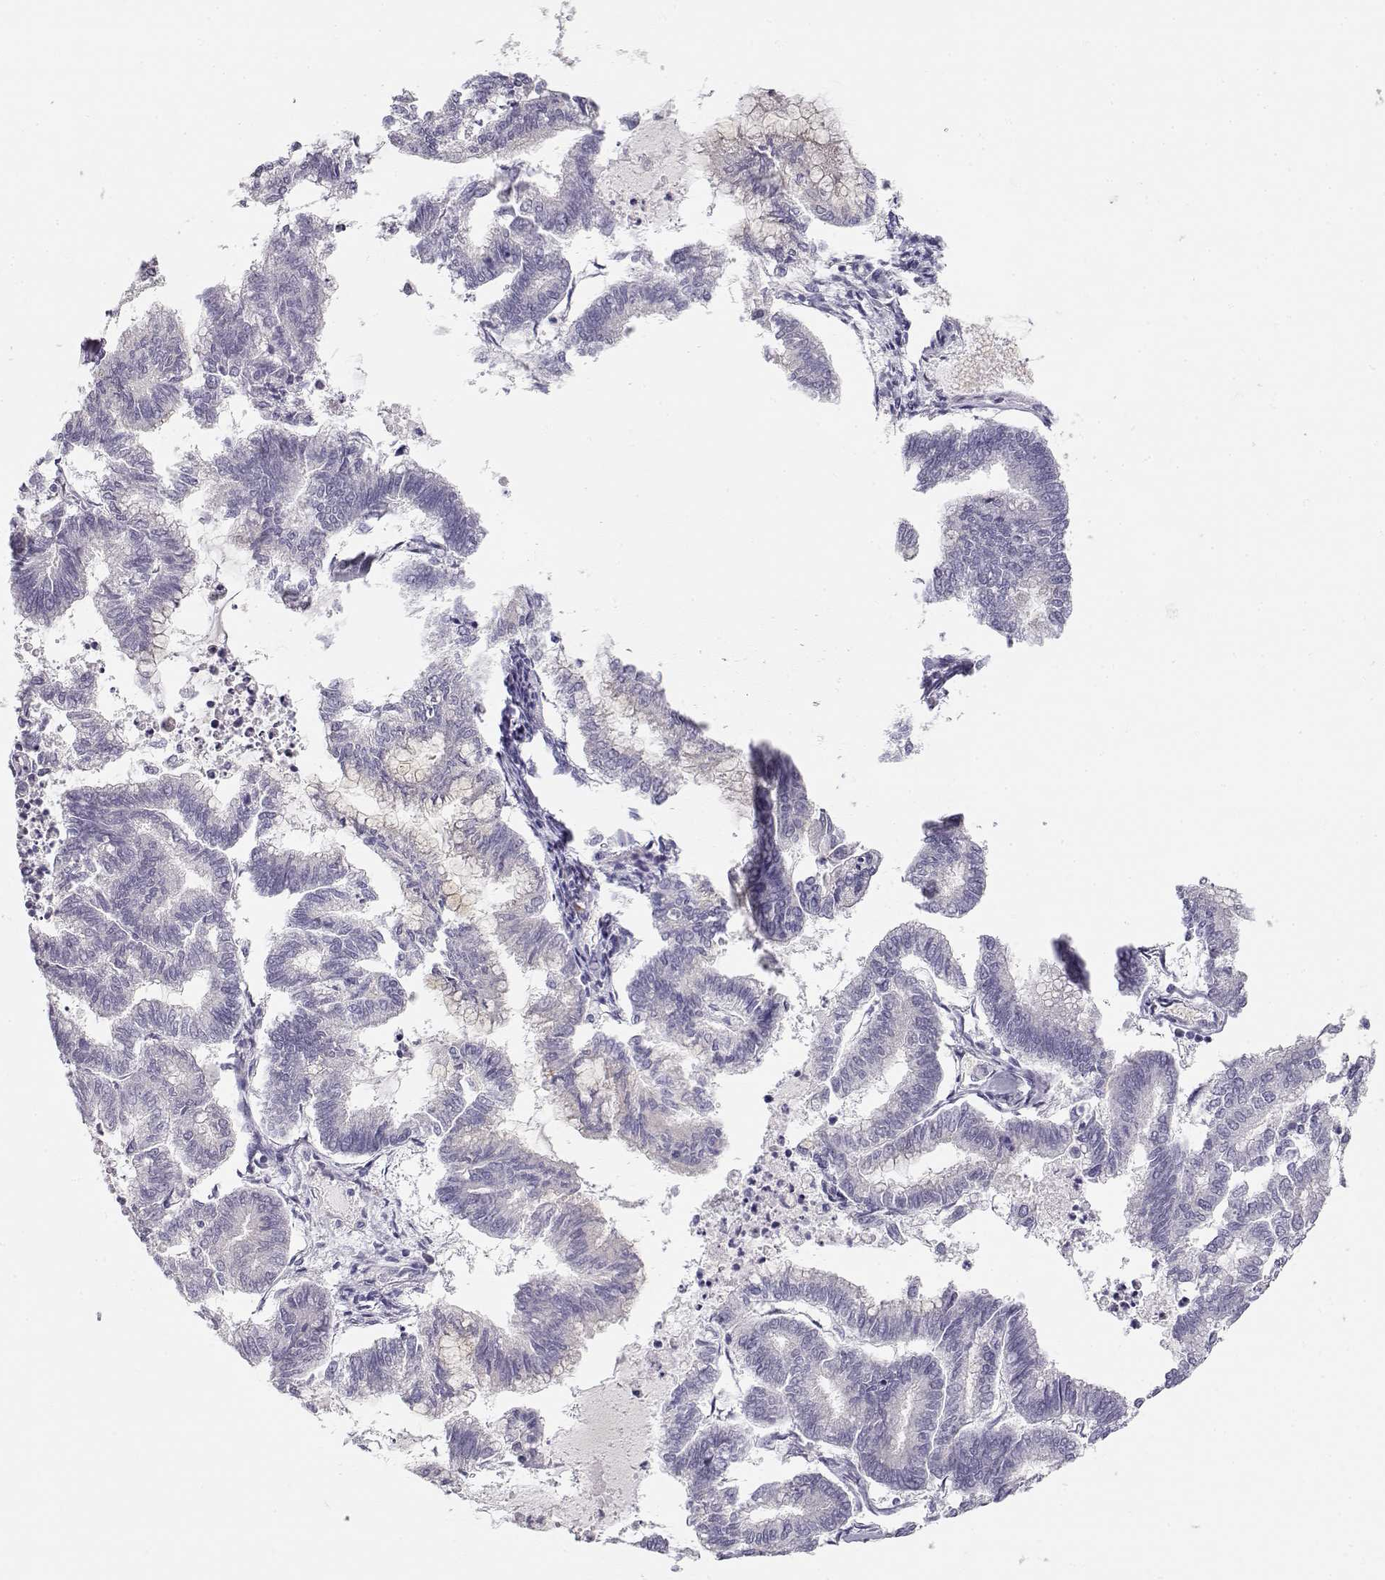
{"staining": {"intensity": "negative", "quantity": "none", "location": "none"}, "tissue": "endometrial cancer", "cell_type": "Tumor cells", "image_type": "cancer", "snomed": [{"axis": "morphology", "description": "Adenocarcinoma, NOS"}, {"axis": "topography", "description": "Endometrium"}], "caption": "Protein analysis of endometrial cancer (adenocarcinoma) reveals no significant staining in tumor cells. Brightfield microscopy of immunohistochemistry (IHC) stained with DAB (3,3'-diaminobenzidine) (brown) and hematoxylin (blue), captured at high magnification.", "gene": "TTC26", "patient": {"sex": "female", "age": 79}}